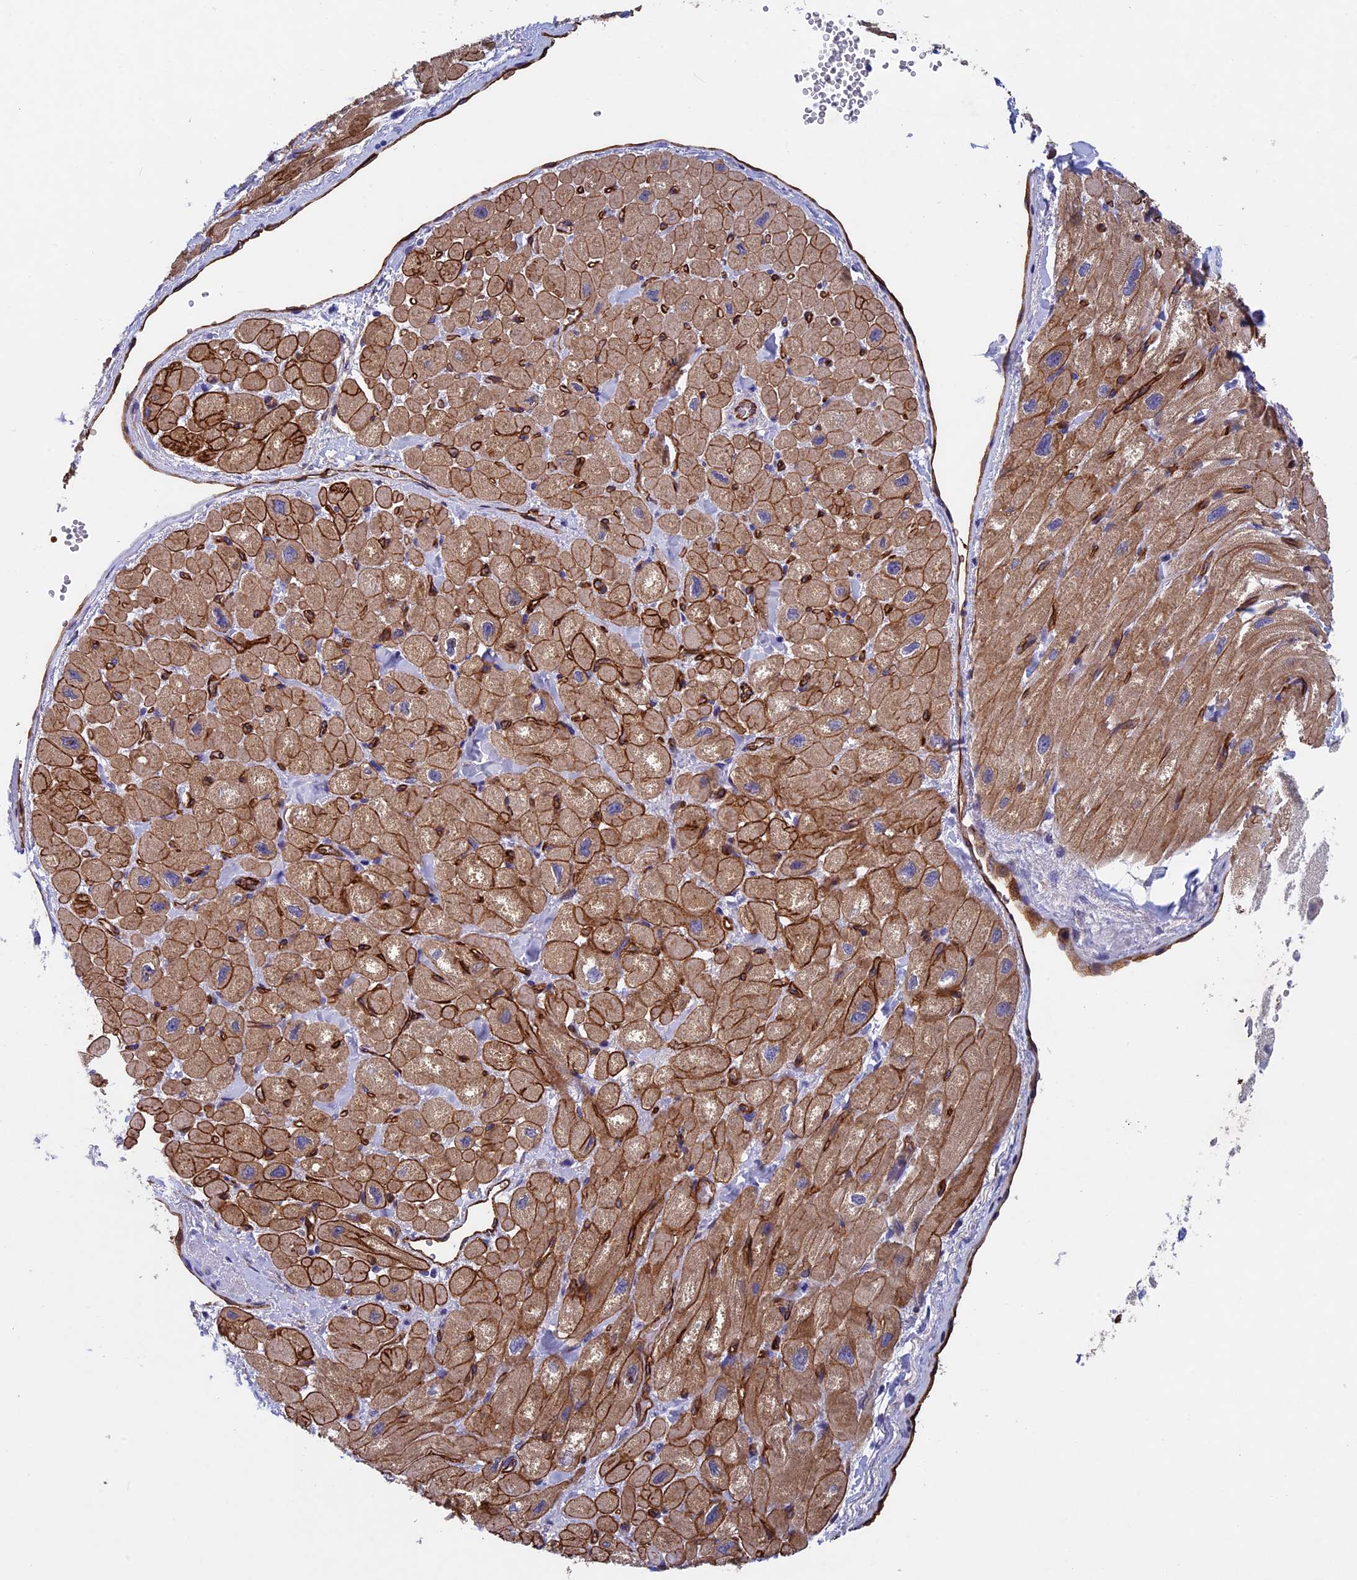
{"staining": {"intensity": "moderate", "quantity": "25%-75%", "location": "cytoplasmic/membranous"}, "tissue": "heart muscle", "cell_type": "Cardiomyocytes", "image_type": "normal", "snomed": [{"axis": "morphology", "description": "Normal tissue, NOS"}, {"axis": "topography", "description": "Heart"}], "caption": "A brown stain highlights moderate cytoplasmic/membranous expression of a protein in cardiomyocytes of unremarkable human heart muscle. The staining is performed using DAB brown chromogen to label protein expression. The nuclei are counter-stained blue using hematoxylin.", "gene": "INSYN1", "patient": {"sex": "male", "age": 65}}